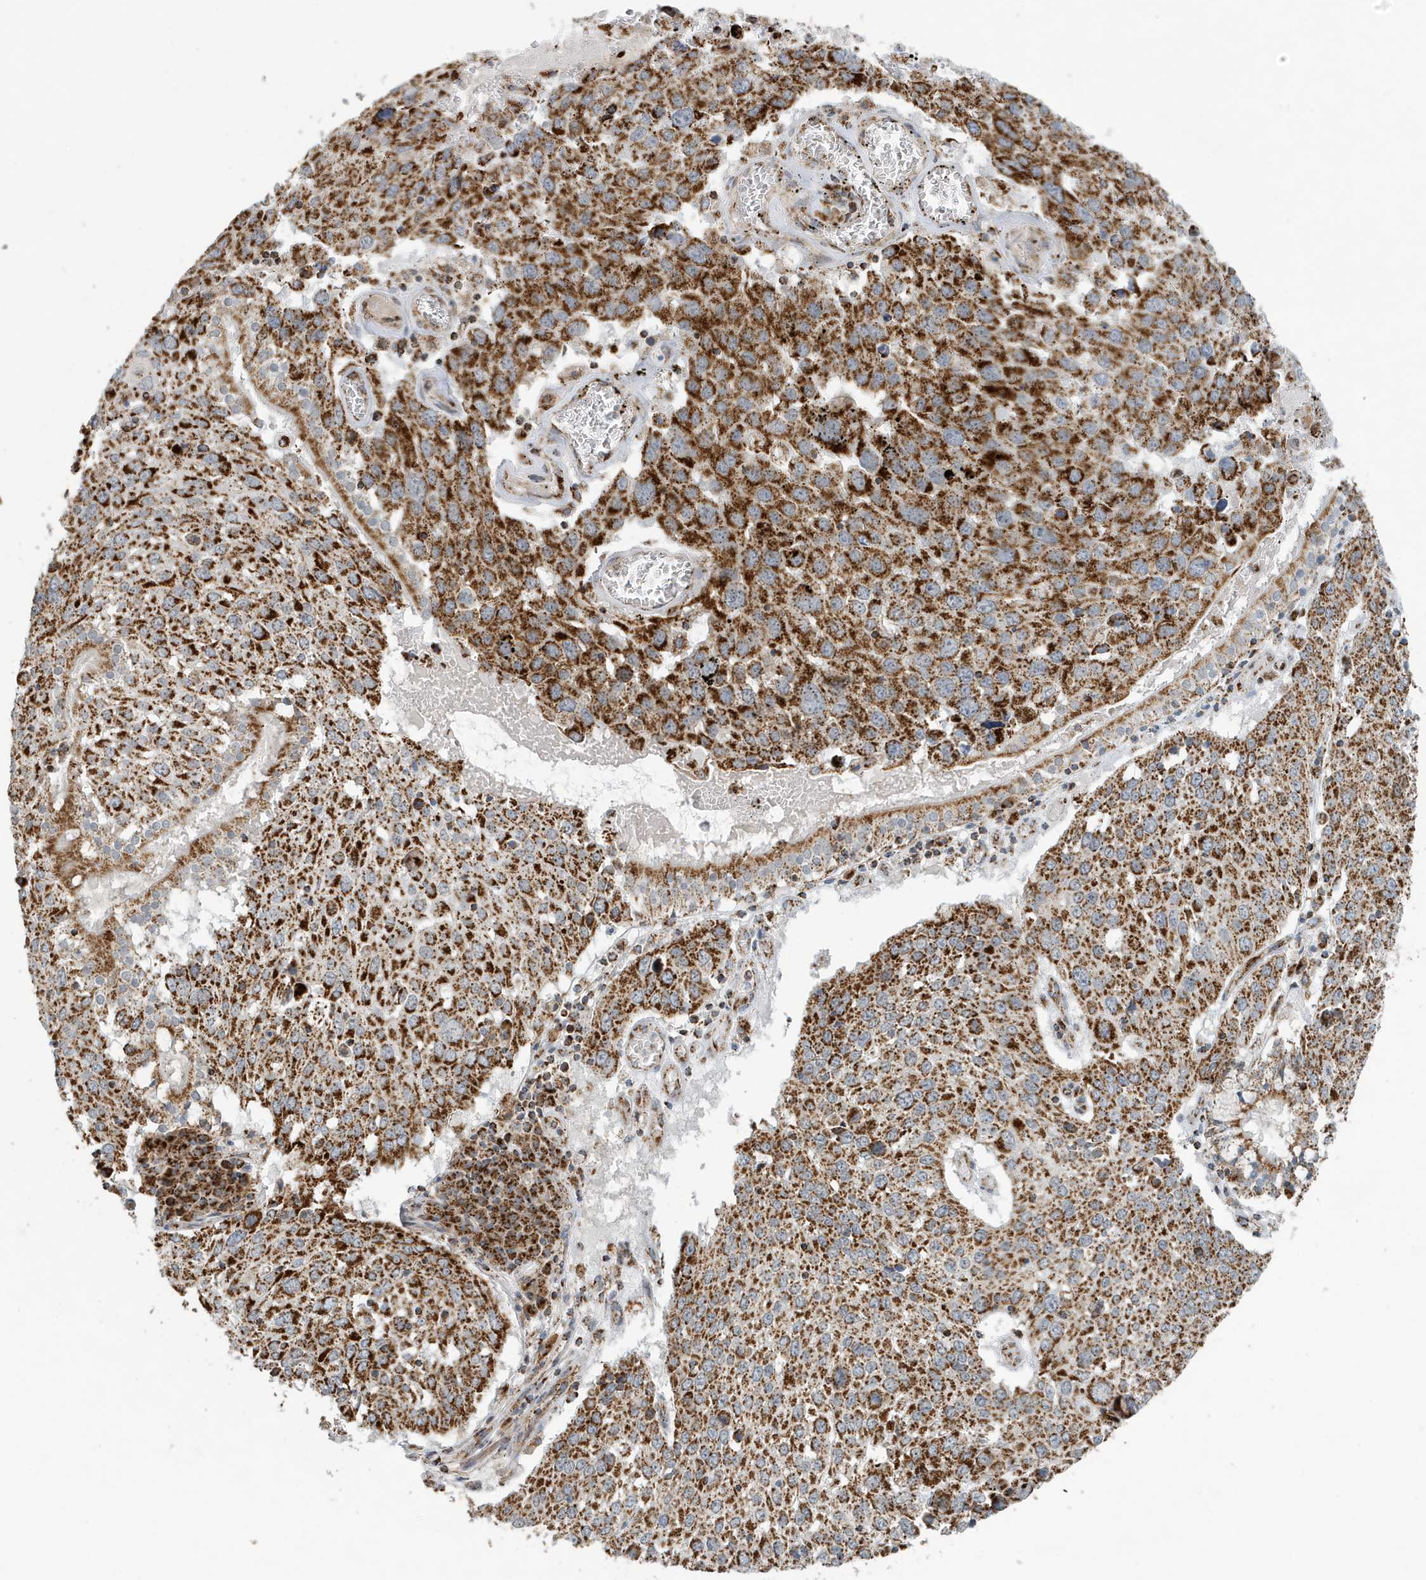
{"staining": {"intensity": "strong", "quantity": ">75%", "location": "cytoplasmic/membranous"}, "tissue": "lung cancer", "cell_type": "Tumor cells", "image_type": "cancer", "snomed": [{"axis": "morphology", "description": "Squamous cell carcinoma, NOS"}, {"axis": "topography", "description": "Lung"}], "caption": "Immunohistochemistry (IHC) photomicrograph of neoplastic tissue: human lung squamous cell carcinoma stained using IHC shows high levels of strong protein expression localized specifically in the cytoplasmic/membranous of tumor cells, appearing as a cytoplasmic/membranous brown color.", "gene": "MAN1A1", "patient": {"sex": "male", "age": 65}}